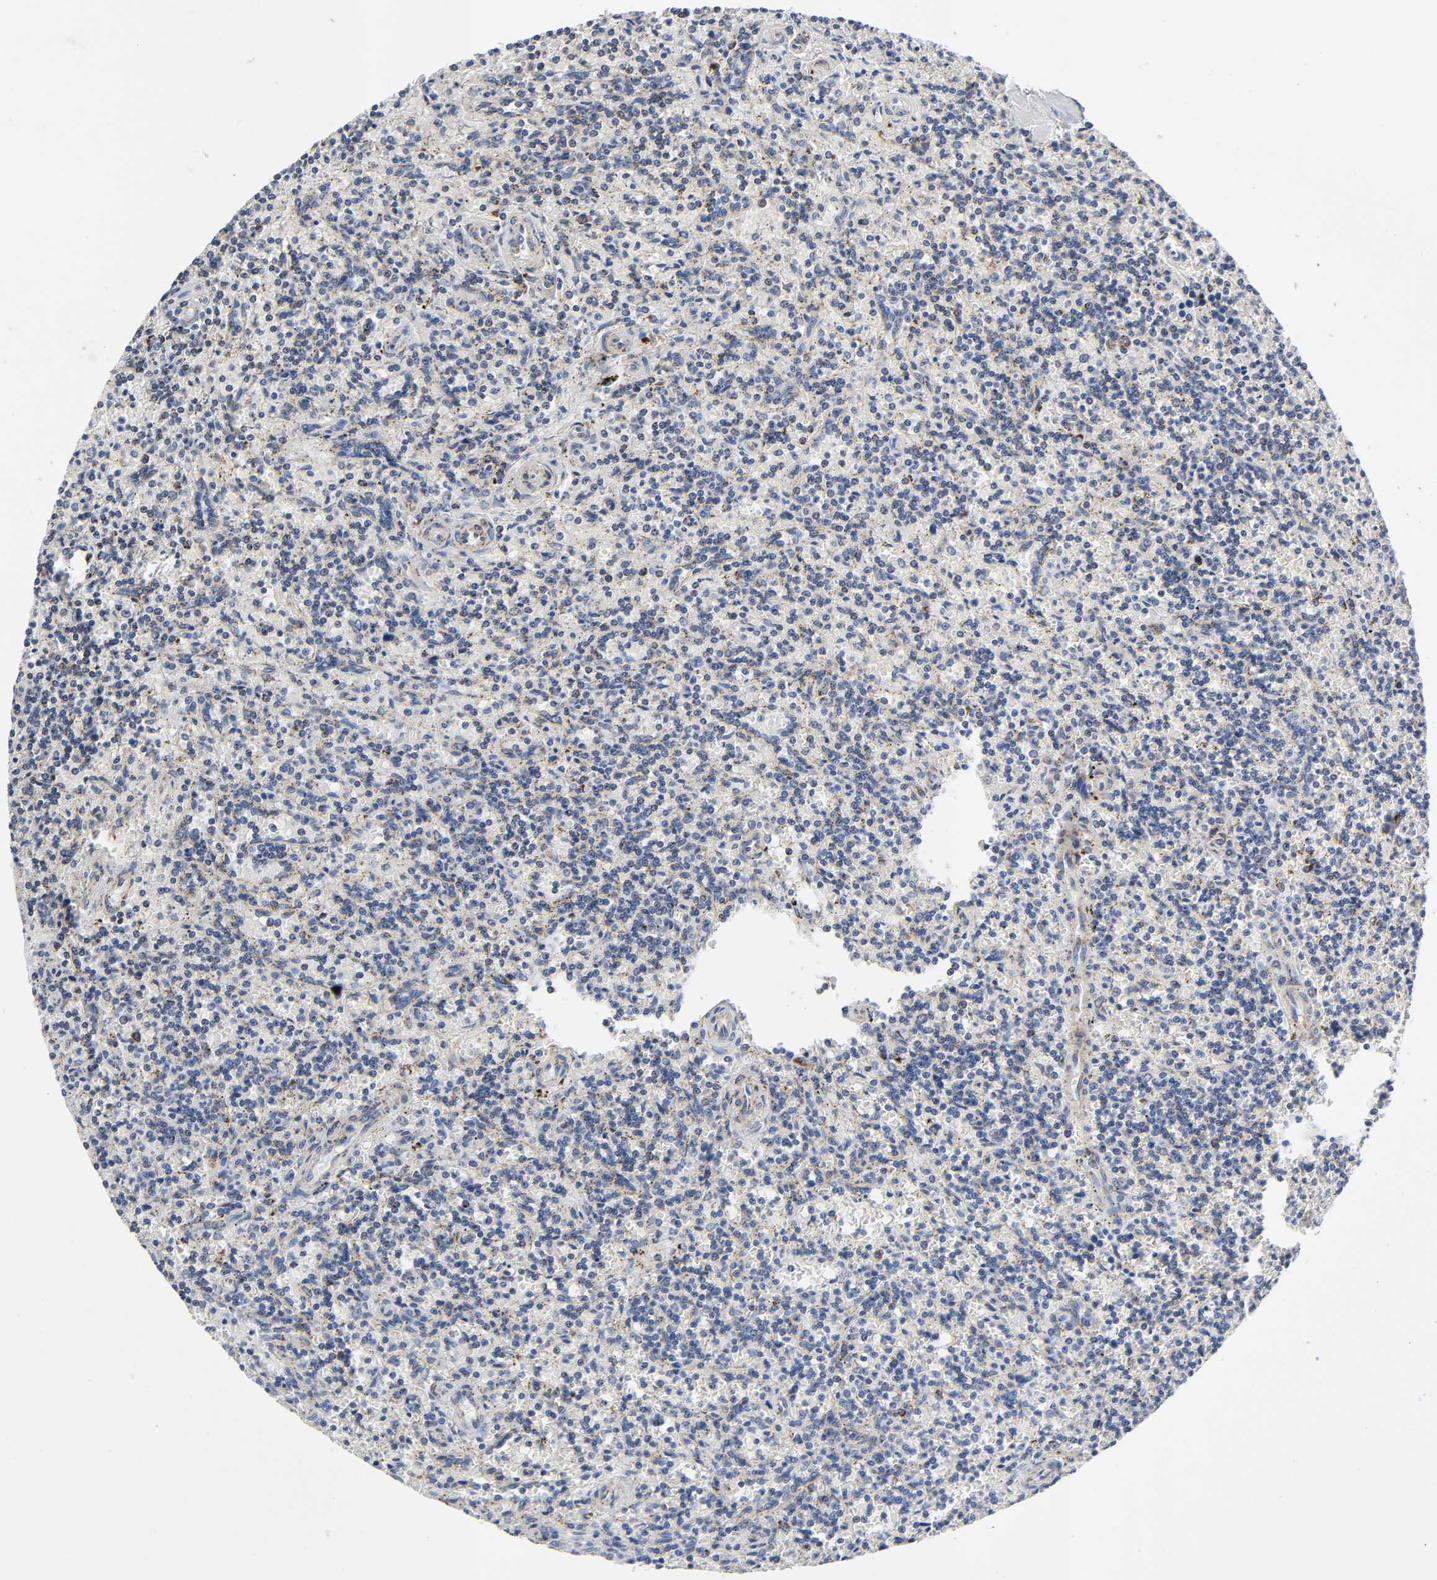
{"staining": {"intensity": "moderate", "quantity": "25%-75%", "location": "cytoplasmic/membranous"}, "tissue": "lymphoma", "cell_type": "Tumor cells", "image_type": "cancer", "snomed": [{"axis": "morphology", "description": "Malignant lymphoma, non-Hodgkin's type, Low grade"}, {"axis": "topography", "description": "Spleen"}], "caption": "IHC (DAB) staining of human malignant lymphoma, non-Hodgkin's type (low-grade) shows moderate cytoplasmic/membranous protein staining in about 25%-75% of tumor cells.", "gene": "AOPEP", "patient": {"sex": "male", "age": 73}}